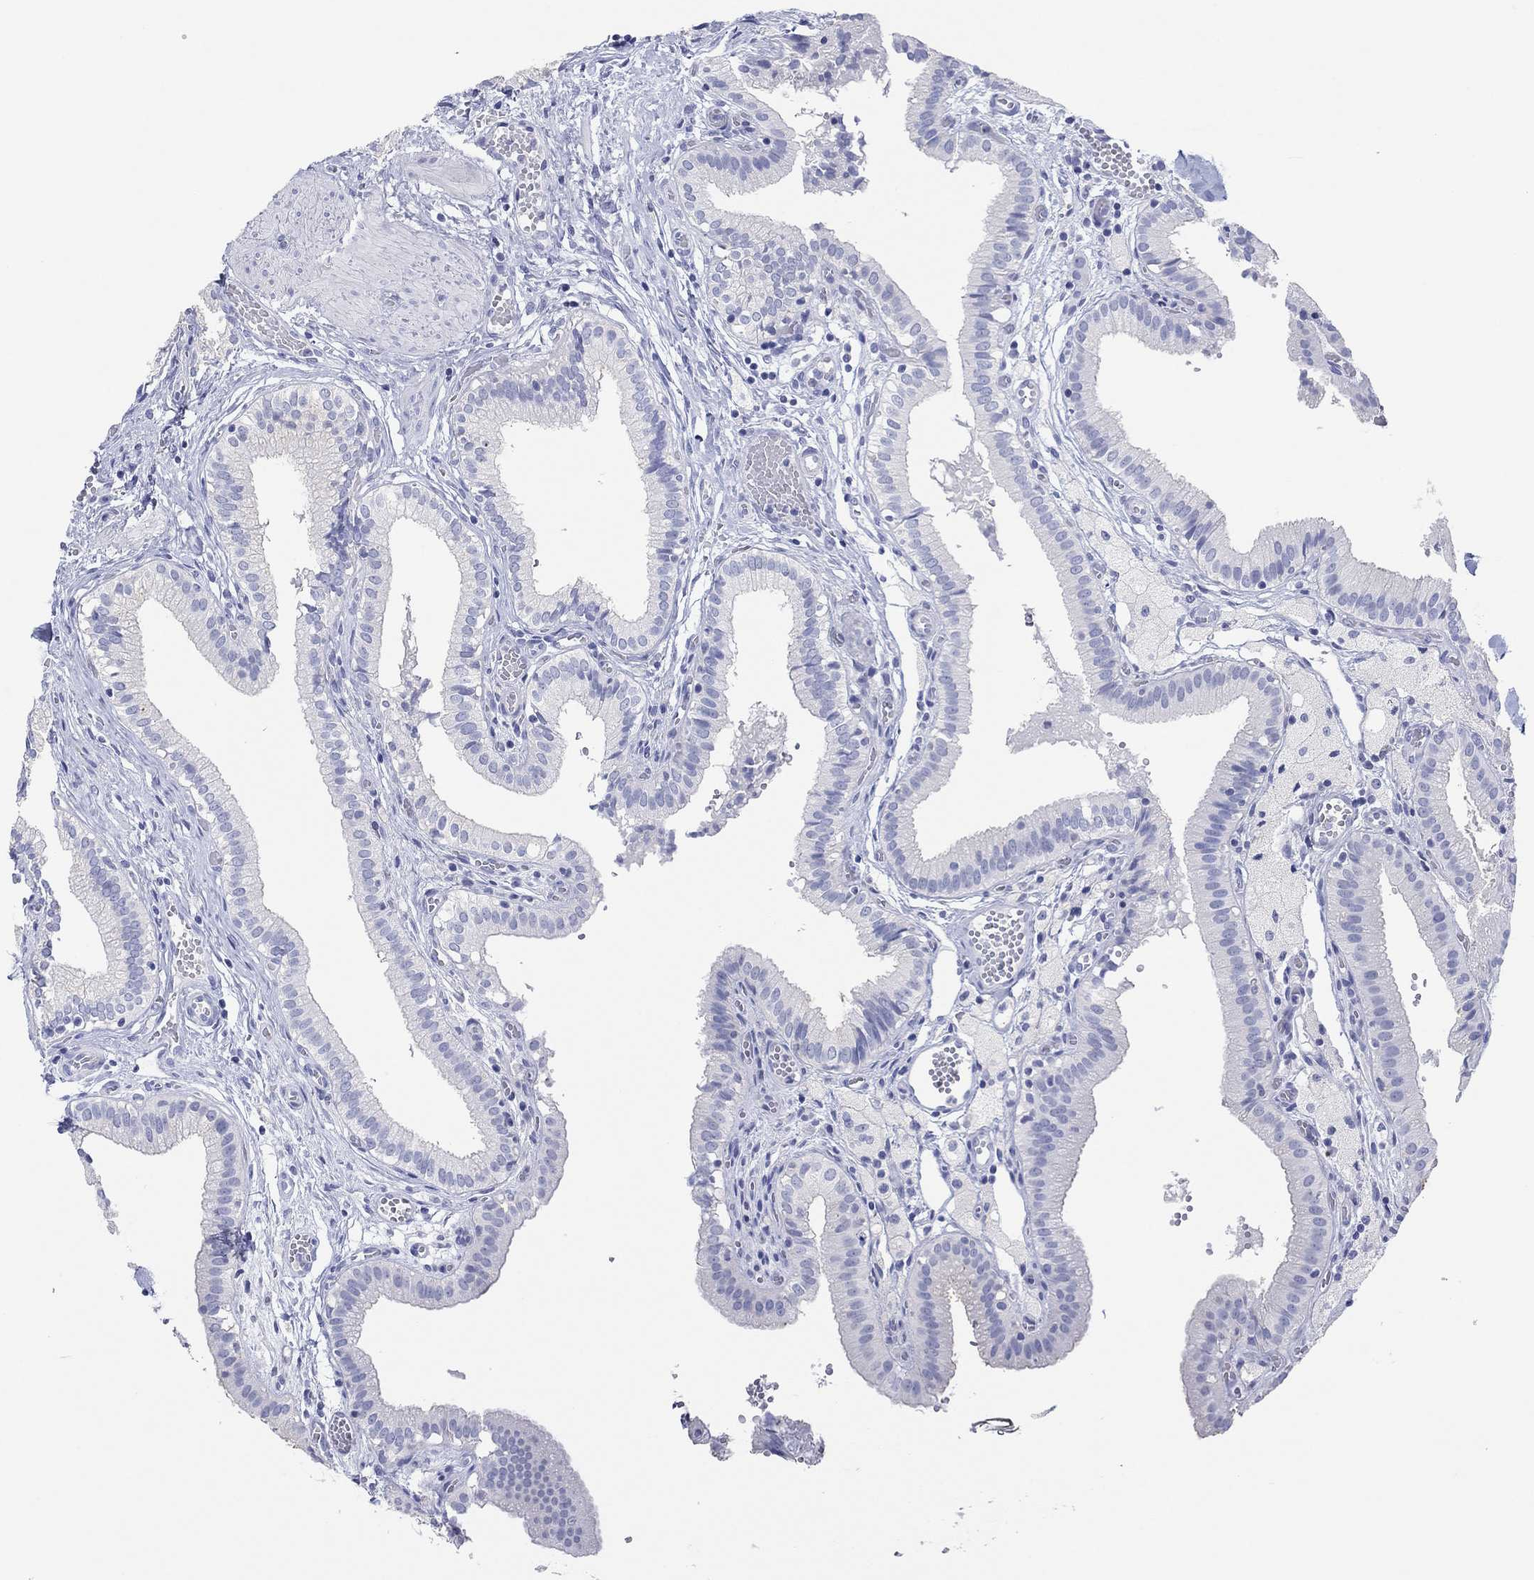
{"staining": {"intensity": "negative", "quantity": "none", "location": "none"}, "tissue": "gallbladder", "cell_type": "Glandular cells", "image_type": "normal", "snomed": [{"axis": "morphology", "description": "Normal tissue, NOS"}, {"axis": "topography", "description": "Gallbladder"}], "caption": "Gallbladder was stained to show a protein in brown. There is no significant expression in glandular cells. The staining was performed using DAB to visualize the protein expression in brown, while the nuclei were stained in blue with hematoxylin (Magnification: 20x).", "gene": "MAGEB6", "patient": {"sex": "female", "age": 24}}